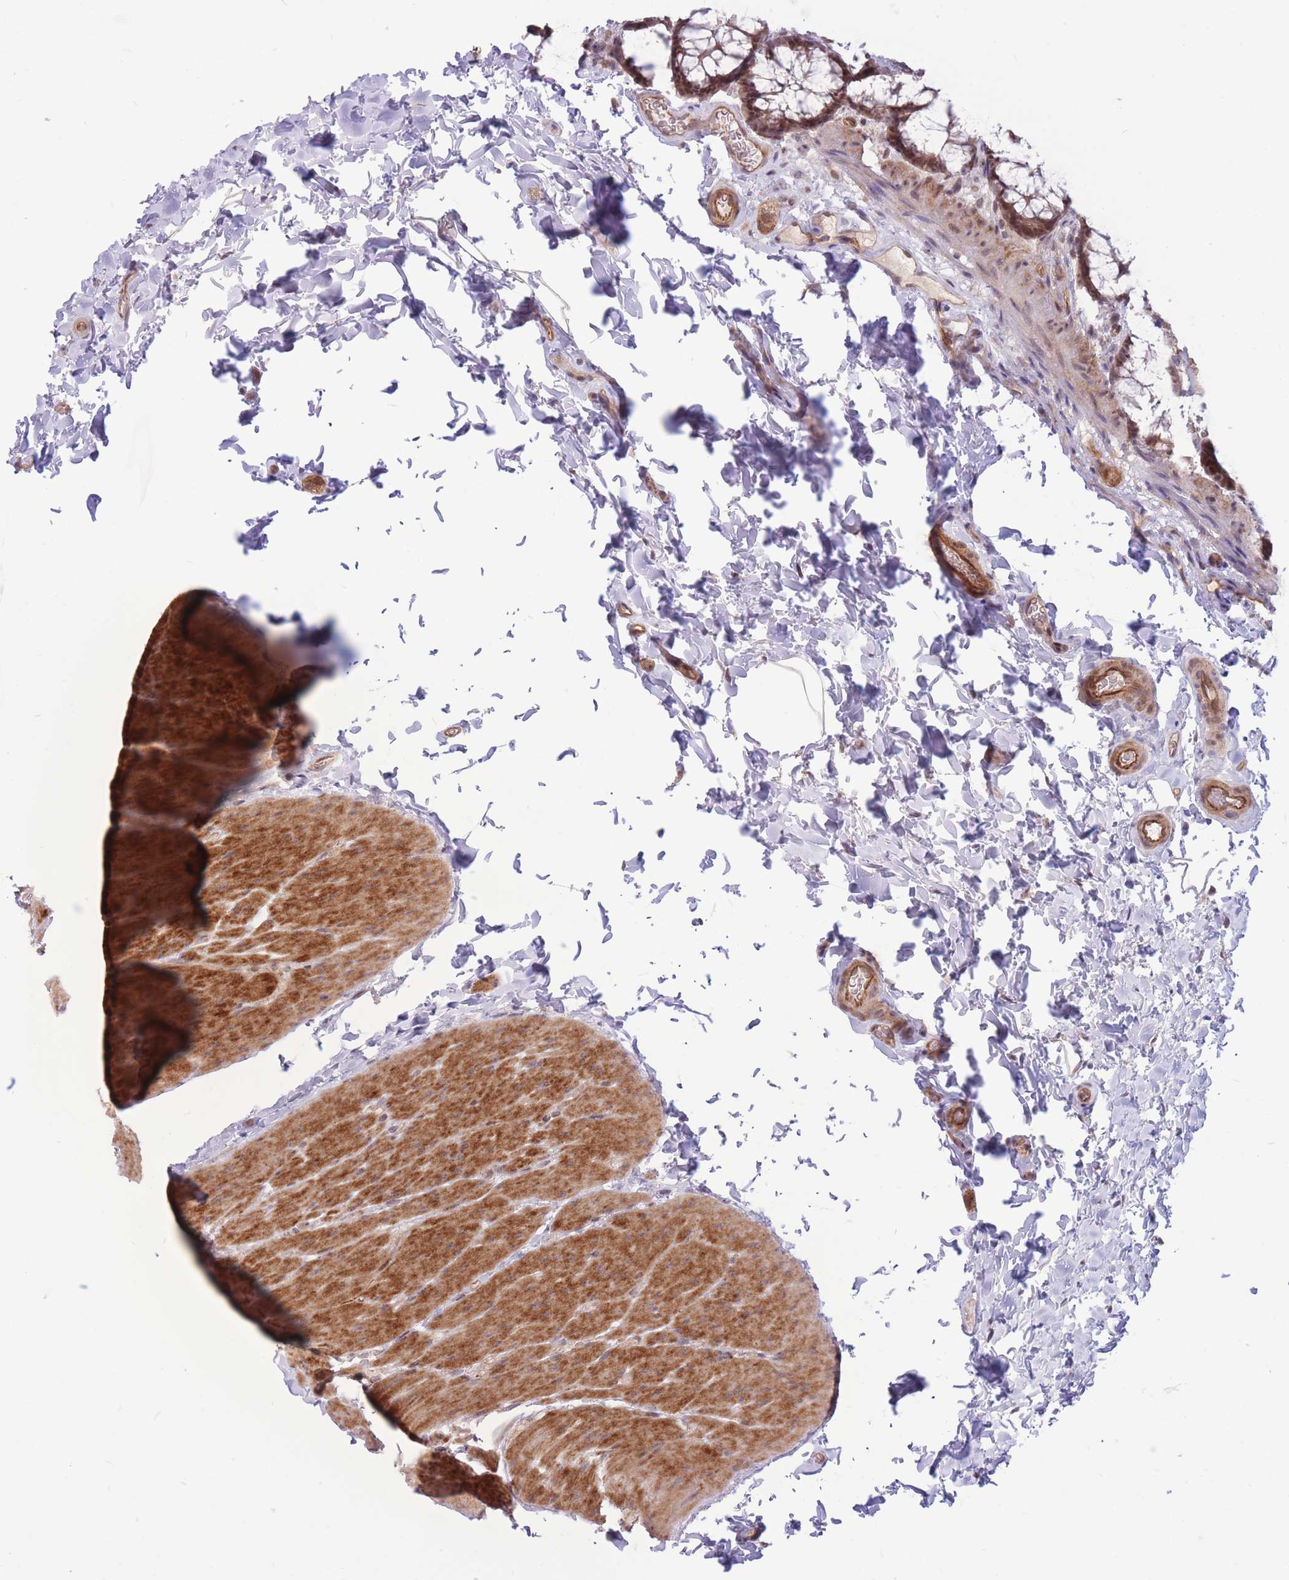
{"staining": {"intensity": "moderate", "quantity": ">75%", "location": "cytoplasmic/membranous"}, "tissue": "colon", "cell_type": "Endothelial cells", "image_type": "normal", "snomed": [{"axis": "morphology", "description": "Normal tissue, NOS"}, {"axis": "topography", "description": "Colon"}], "caption": "A photomicrograph showing moderate cytoplasmic/membranous staining in approximately >75% of endothelial cells in unremarkable colon, as visualized by brown immunohistochemical staining.", "gene": "TCF20", "patient": {"sex": "male", "age": 46}}